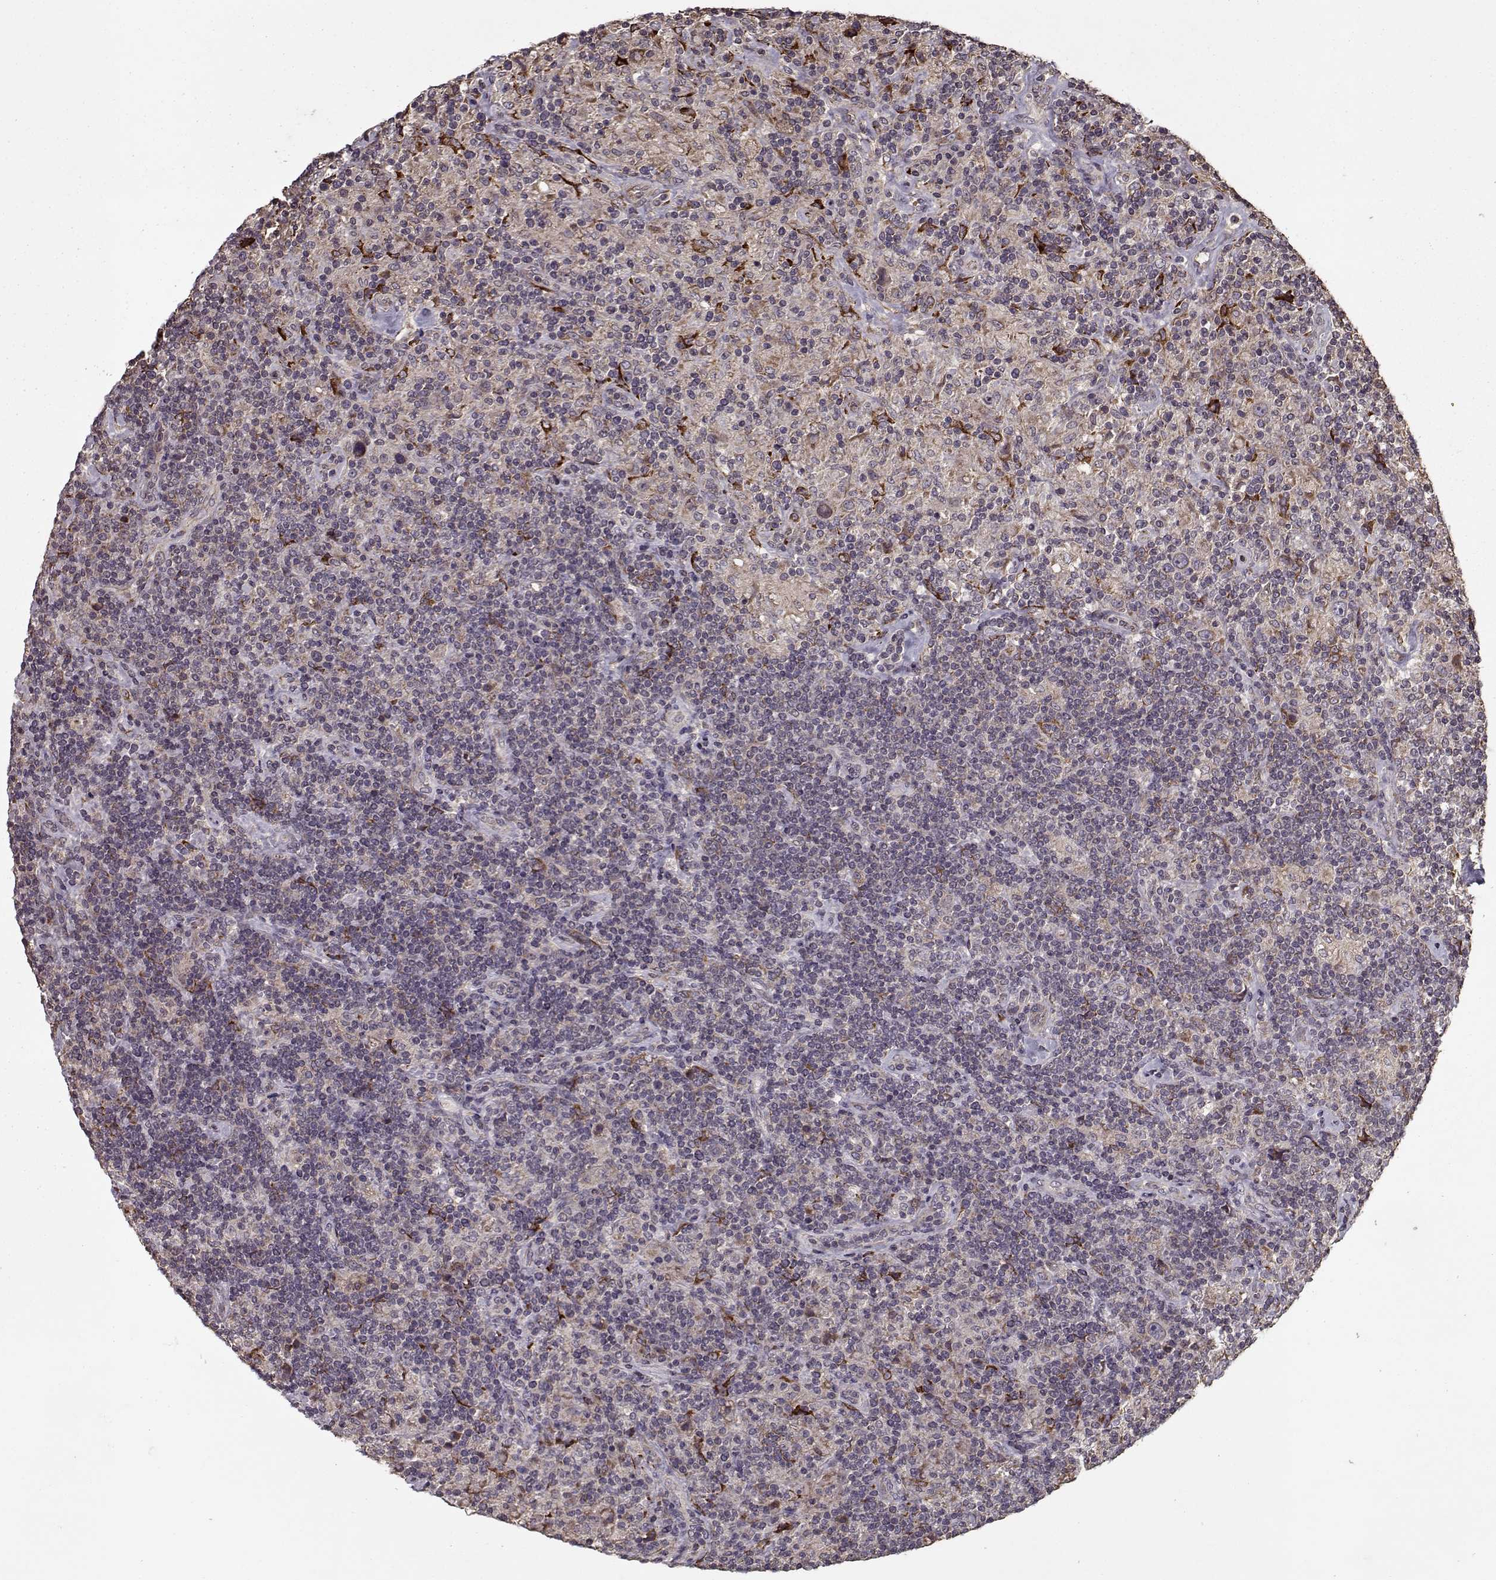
{"staining": {"intensity": "negative", "quantity": "none", "location": "none"}, "tissue": "lymphoma", "cell_type": "Tumor cells", "image_type": "cancer", "snomed": [{"axis": "morphology", "description": "Hodgkin's disease, NOS"}, {"axis": "topography", "description": "Lymph node"}], "caption": "This is an immunohistochemistry histopathology image of human lymphoma. There is no positivity in tumor cells.", "gene": "IMMP1L", "patient": {"sex": "male", "age": 70}}